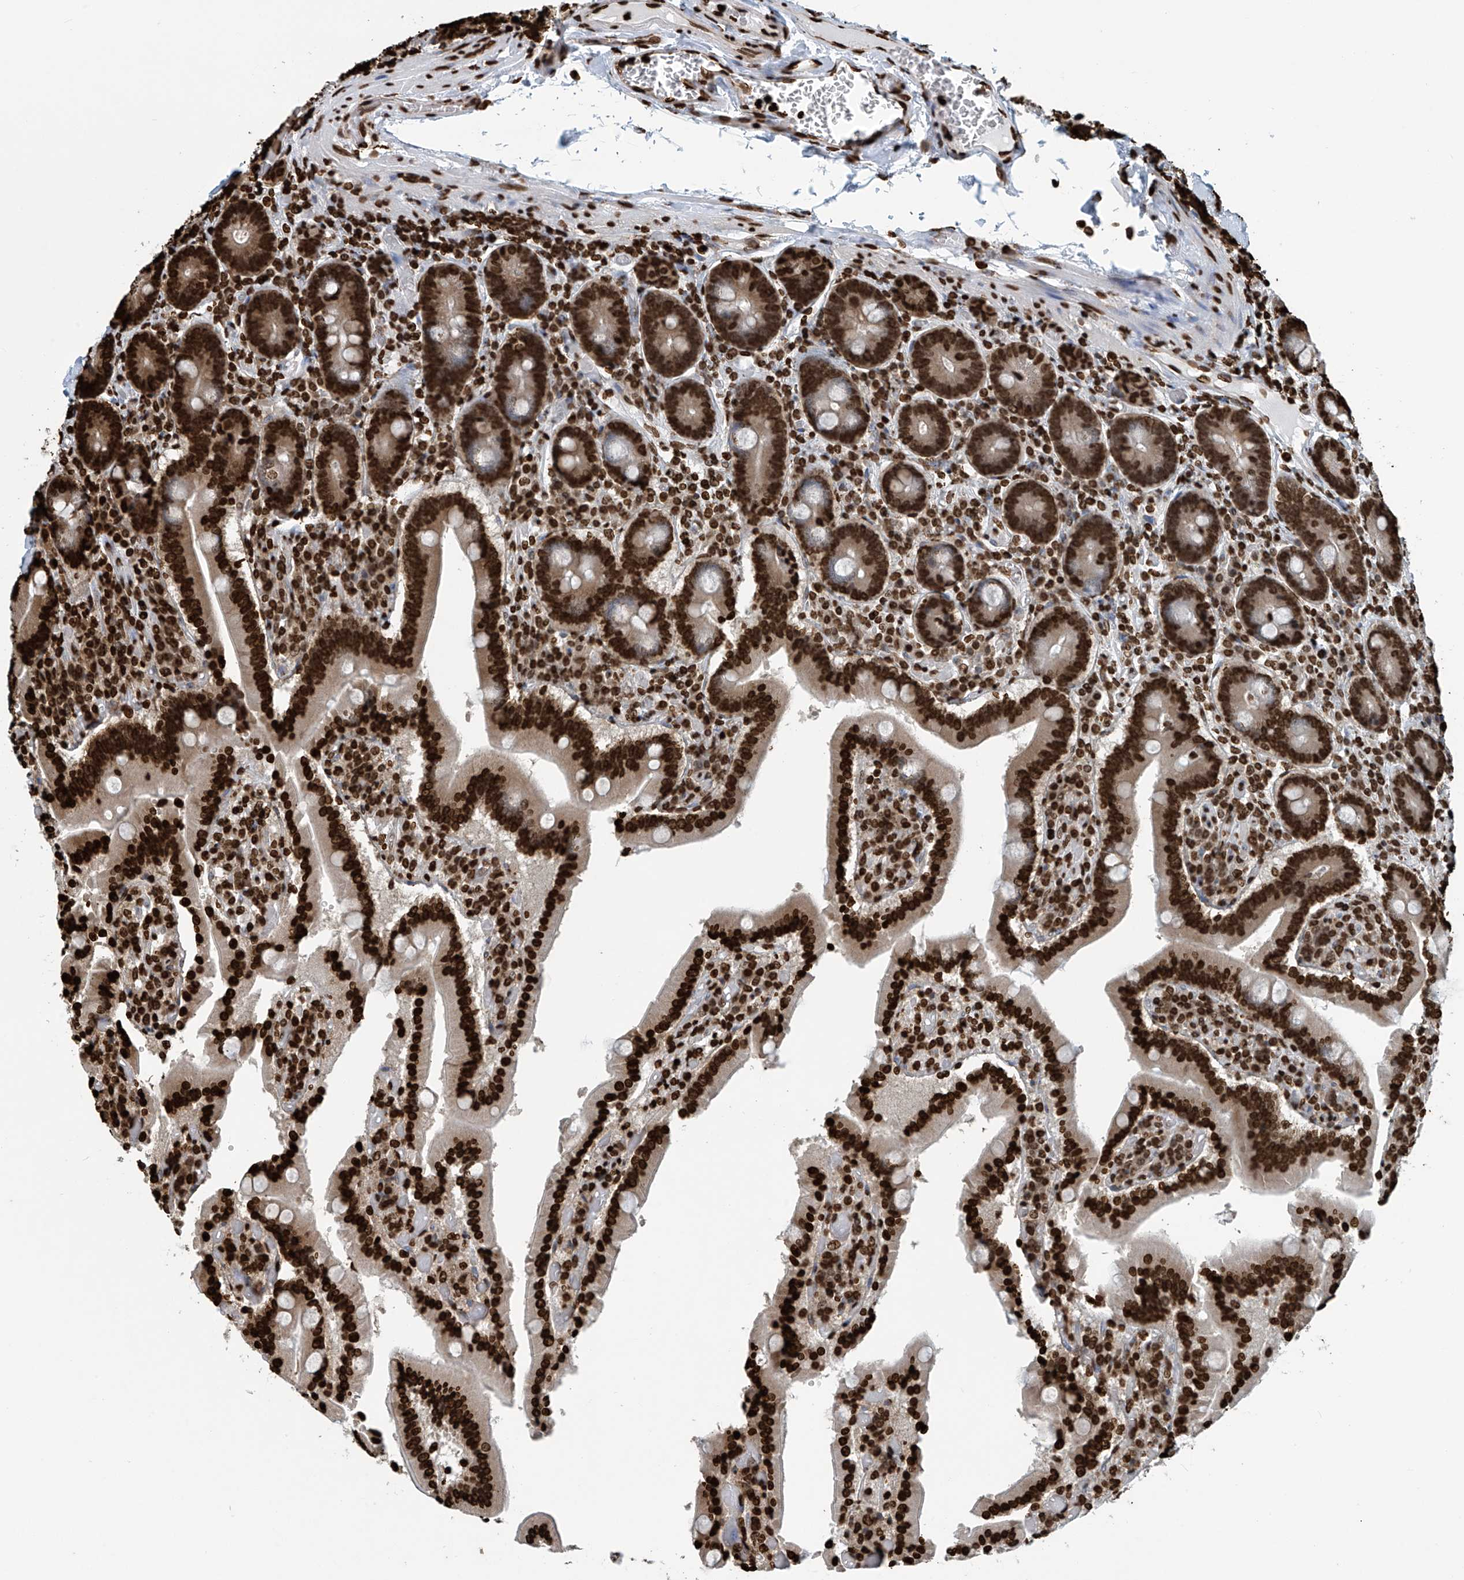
{"staining": {"intensity": "strong", "quantity": ">75%", "location": "nuclear"}, "tissue": "duodenum", "cell_type": "Glandular cells", "image_type": "normal", "snomed": [{"axis": "morphology", "description": "Normal tissue, NOS"}, {"axis": "topography", "description": "Duodenum"}], "caption": "The histopathology image demonstrates staining of normal duodenum, revealing strong nuclear protein positivity (brown color) within glandular cells.", "gene": "DPPA2", "patient": {"sex": "female", "age": 62}}